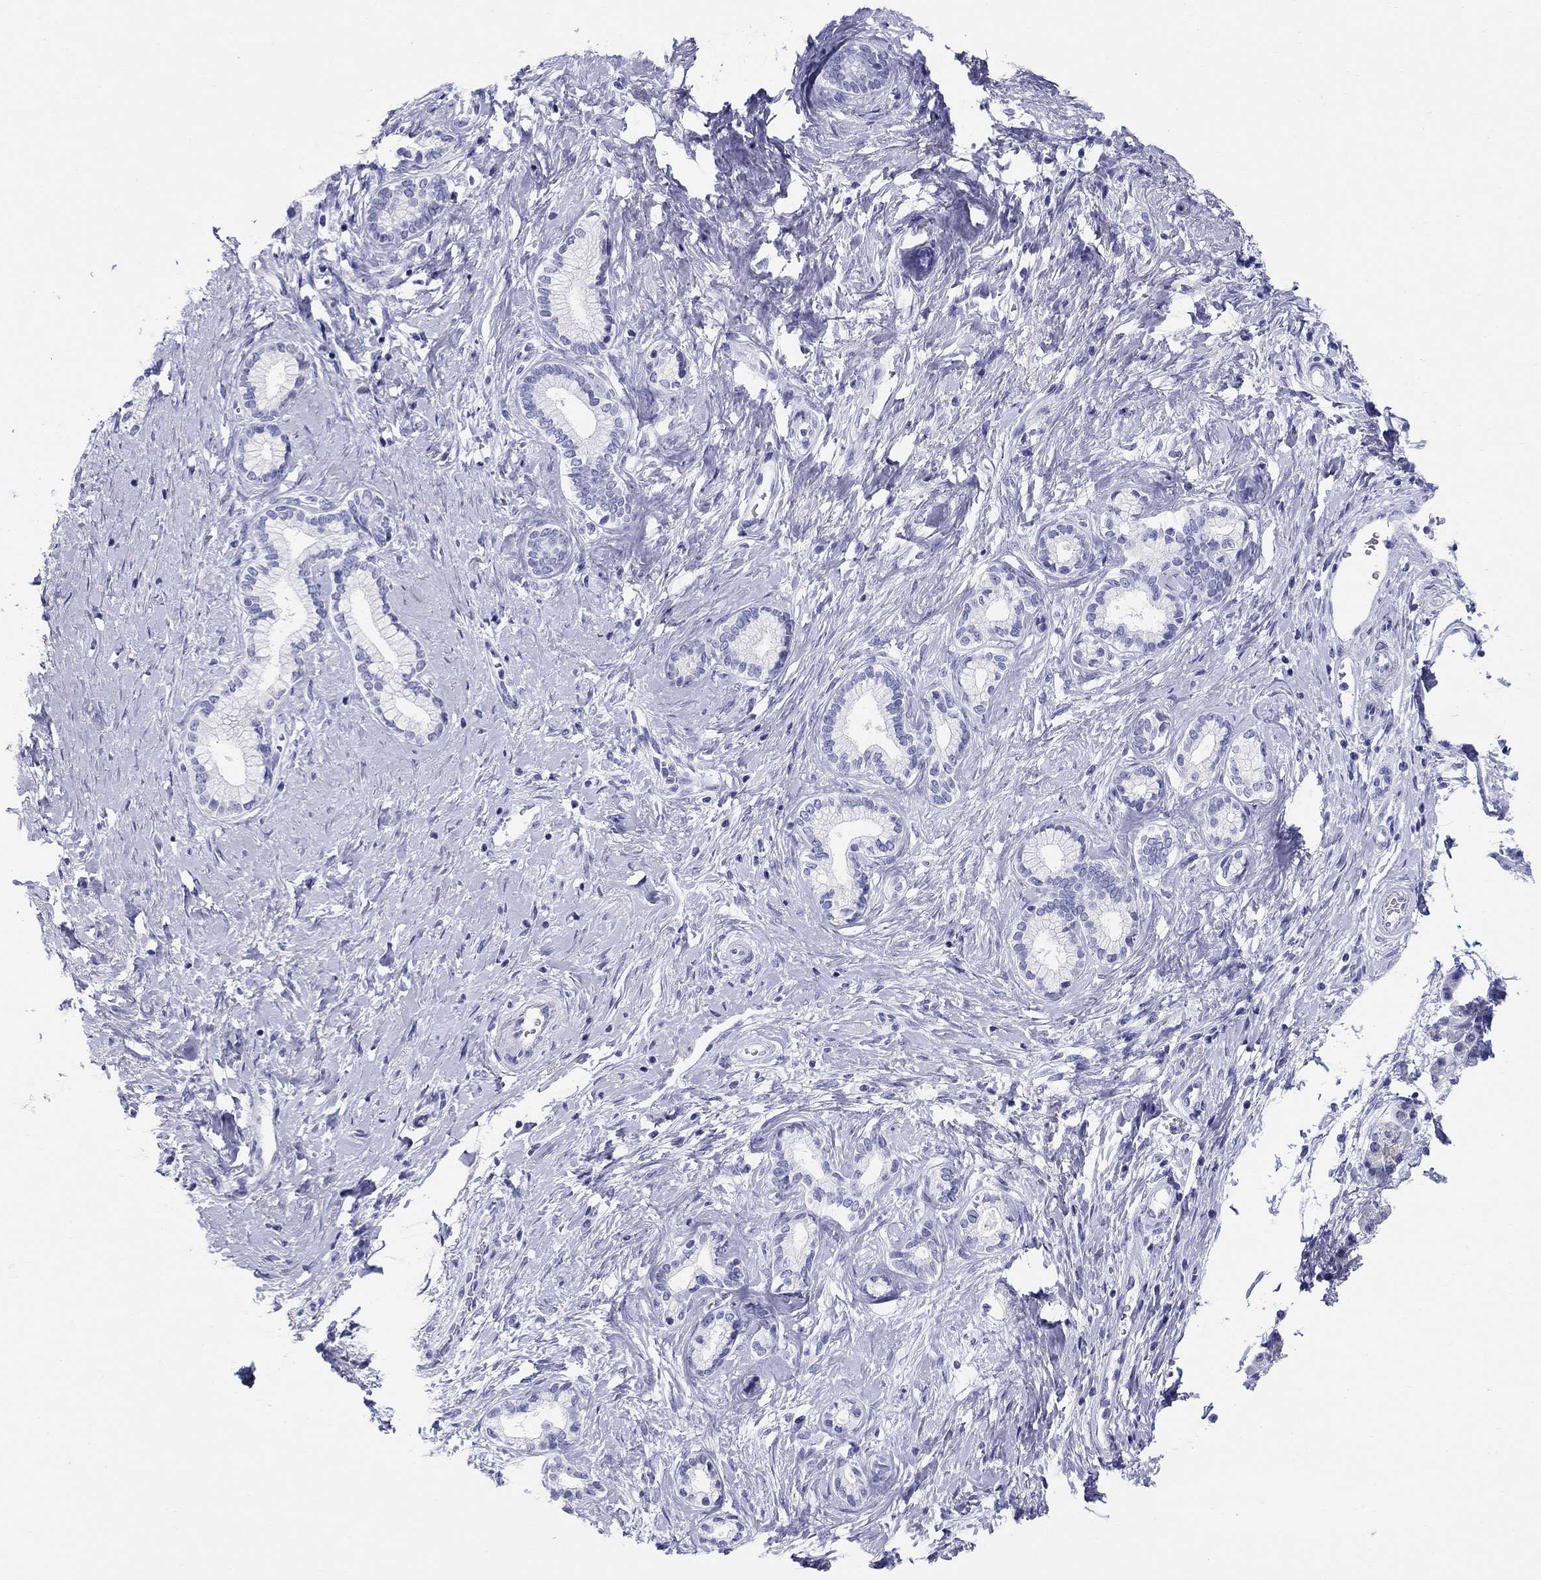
{"staining": {"intensity": "negative", "quantity": "none", "location": "none"}, "tissue": "pancreatic cancer", "cell_type": "Tumor cells", "image_type": "cancer", "snomed": [{"axis": "morphology", "description": "Adenocarcinoma, NOS"}, {"axis": "topography", "description": "Pancreas"}], "caption": "Immunohistochemistry (IHC) micrograph of human pancreatic adenocarcinoma stained for a protein (brown), which exhibits no positivity in tumor cells.", "gene": "LAMP5", "patient": {"sex": "female", "age": 73}}